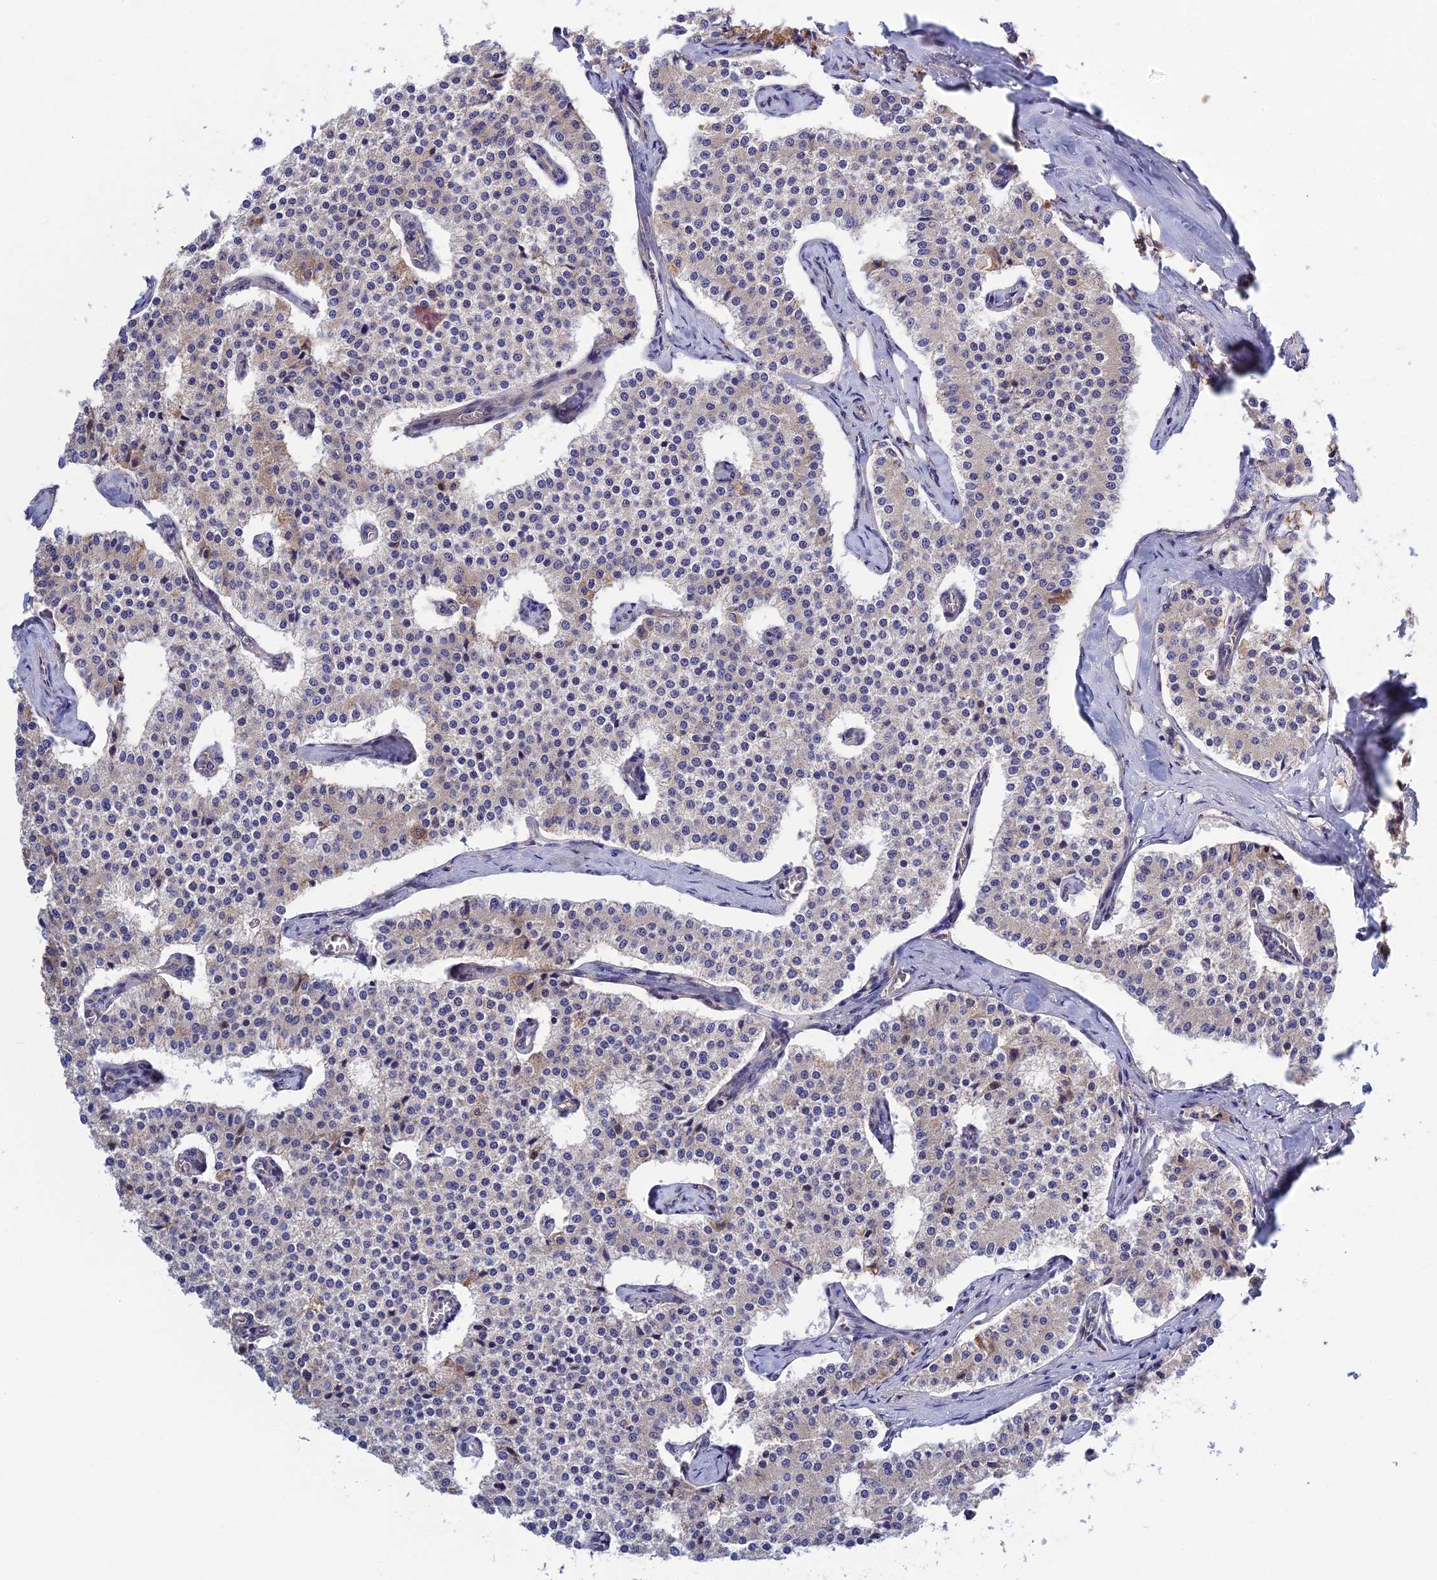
{"staining": {"intensity": "weak", "quantity": "<25%", "location": "cytoplasmic/membranous"}, "tissue": "carcinoid", "cell_type": "Tumor cells", "image_type": "cancer", "snomed": [{"axis": "morphology", "description": "Carcinoid, malignant, NOS"}, {"axis": "topography", "description": "Colon"}], "caption": "Carcinoid (malignant) was stained to show a protein in brown. There is no significant positivity in tumor cells.", "gene": "CRACD", "patient": {"sex": "female", "age": 52}}